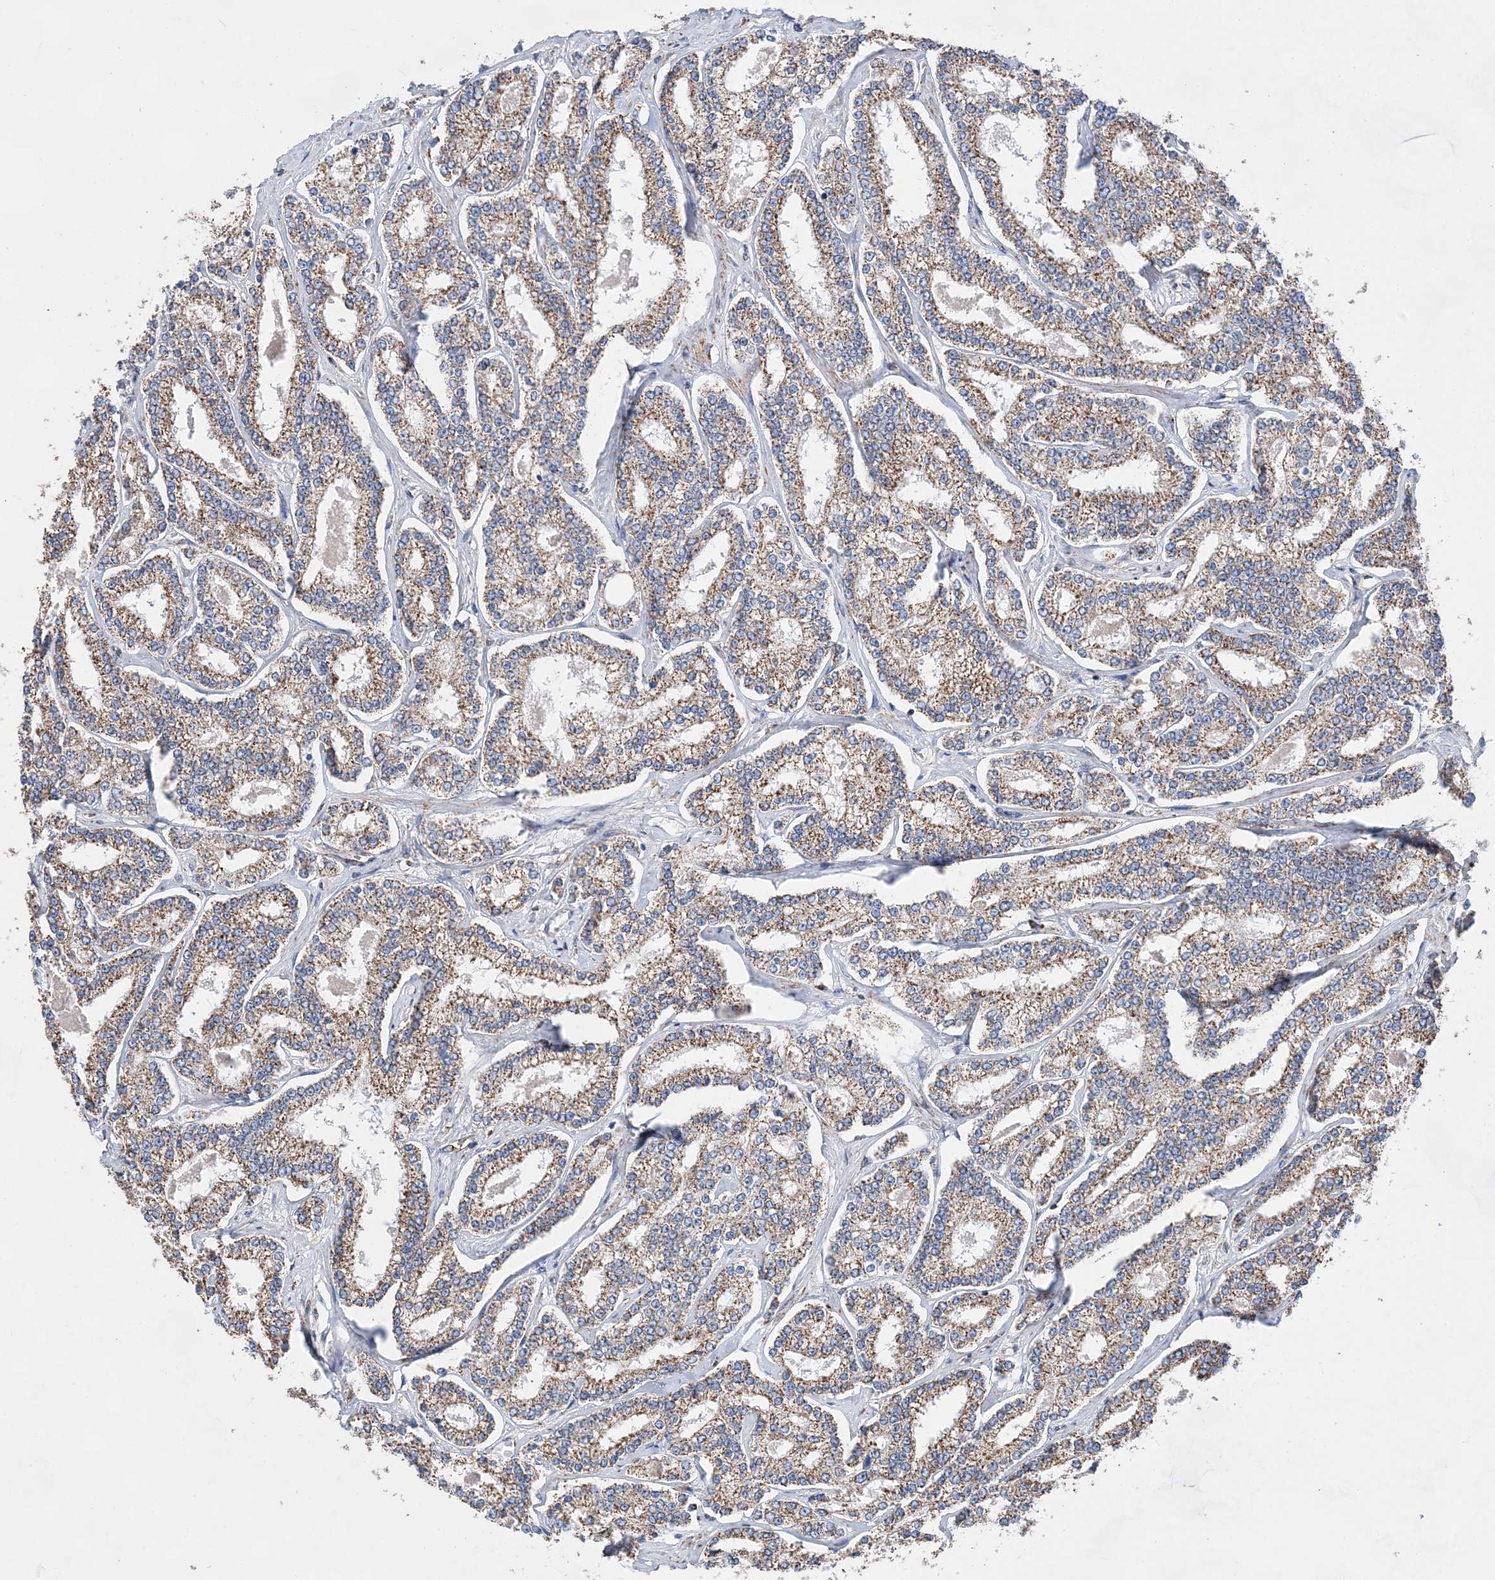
{"staining": {"intensity": "moderate", "quantity": ">75%", "location": "cytoplasmic/membranous"}, "tissue": "prostate cancer", "cell_type": "Tumor cells", "image_type": "cancer", "snomed": [{"axis": "morphology", "description": "Normal tissue, NOS"}, {"axis": "morphology", "description": "Adenocarcinoma, High grade"}, {"axis": "topography", "description": "Prostate"}], "caption": "The histopathology image demonstrates staining of prostate cancer (high-grade adenocarcinoma), revealing moderate cytoplasmic/membranous protein expression (brown color) within tumor cells.", "gene": "ACOT9", "patient": {"sex": "male", "age": 83}}